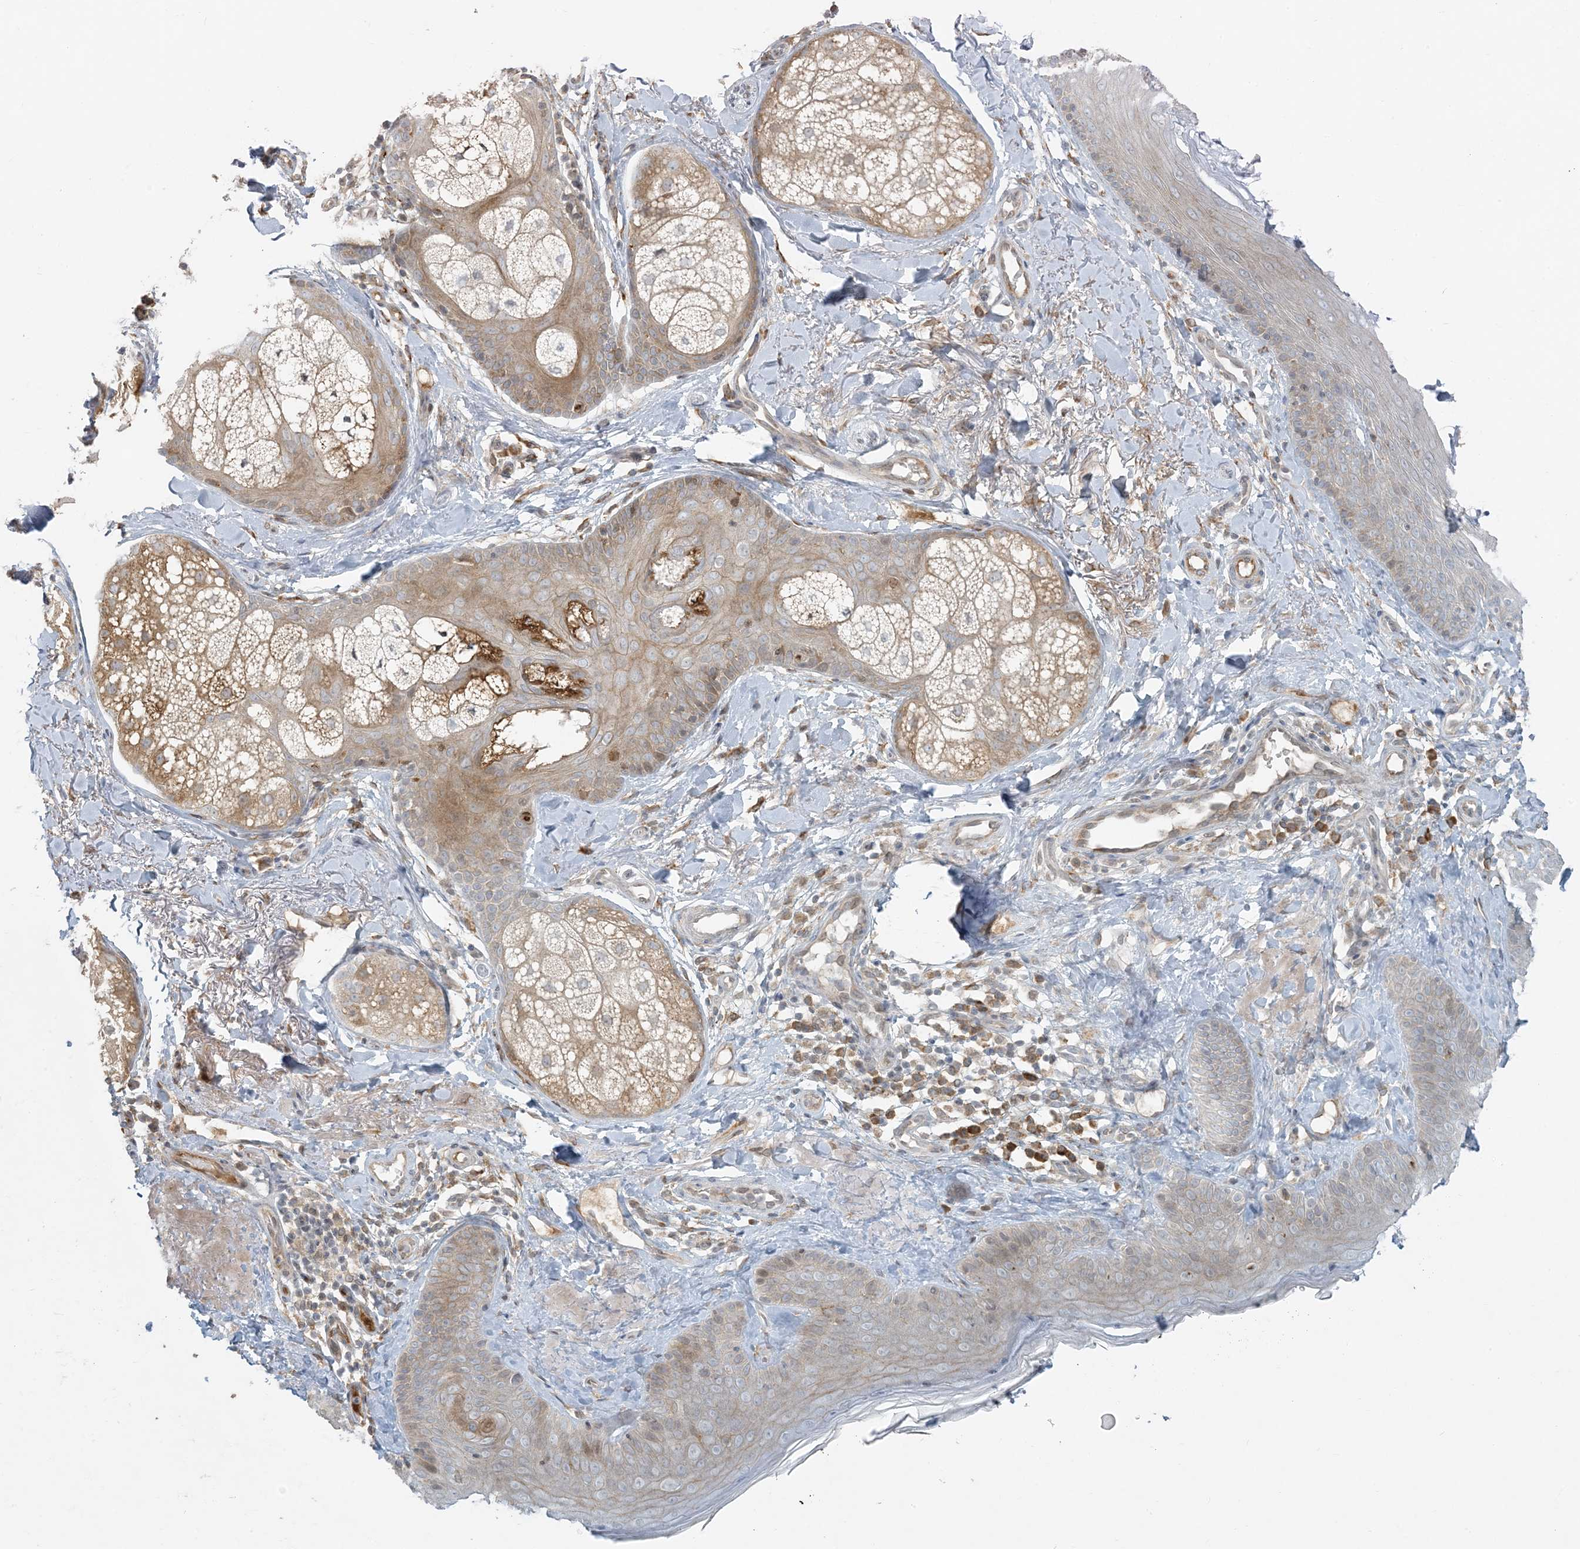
{"staining": {"intensity": "moderate", "quantity": ">75%", "location": "cytoplasmic/membranous"}, "tissue": "skin", "cell_type": "Fibroblasts", "image_type": "normal", "snomed": [{"axis": "morphology", "description": "Normal tissue, NOS"}, {"axis": "topography", "description": "Skin"}], "caption": "Moderate cytoplasmic/membranous positivity is seen in about >75% of fibroblasts in normal skin.", "gene": "HACL1", "patient": {"sex": "male", "age": 57}}